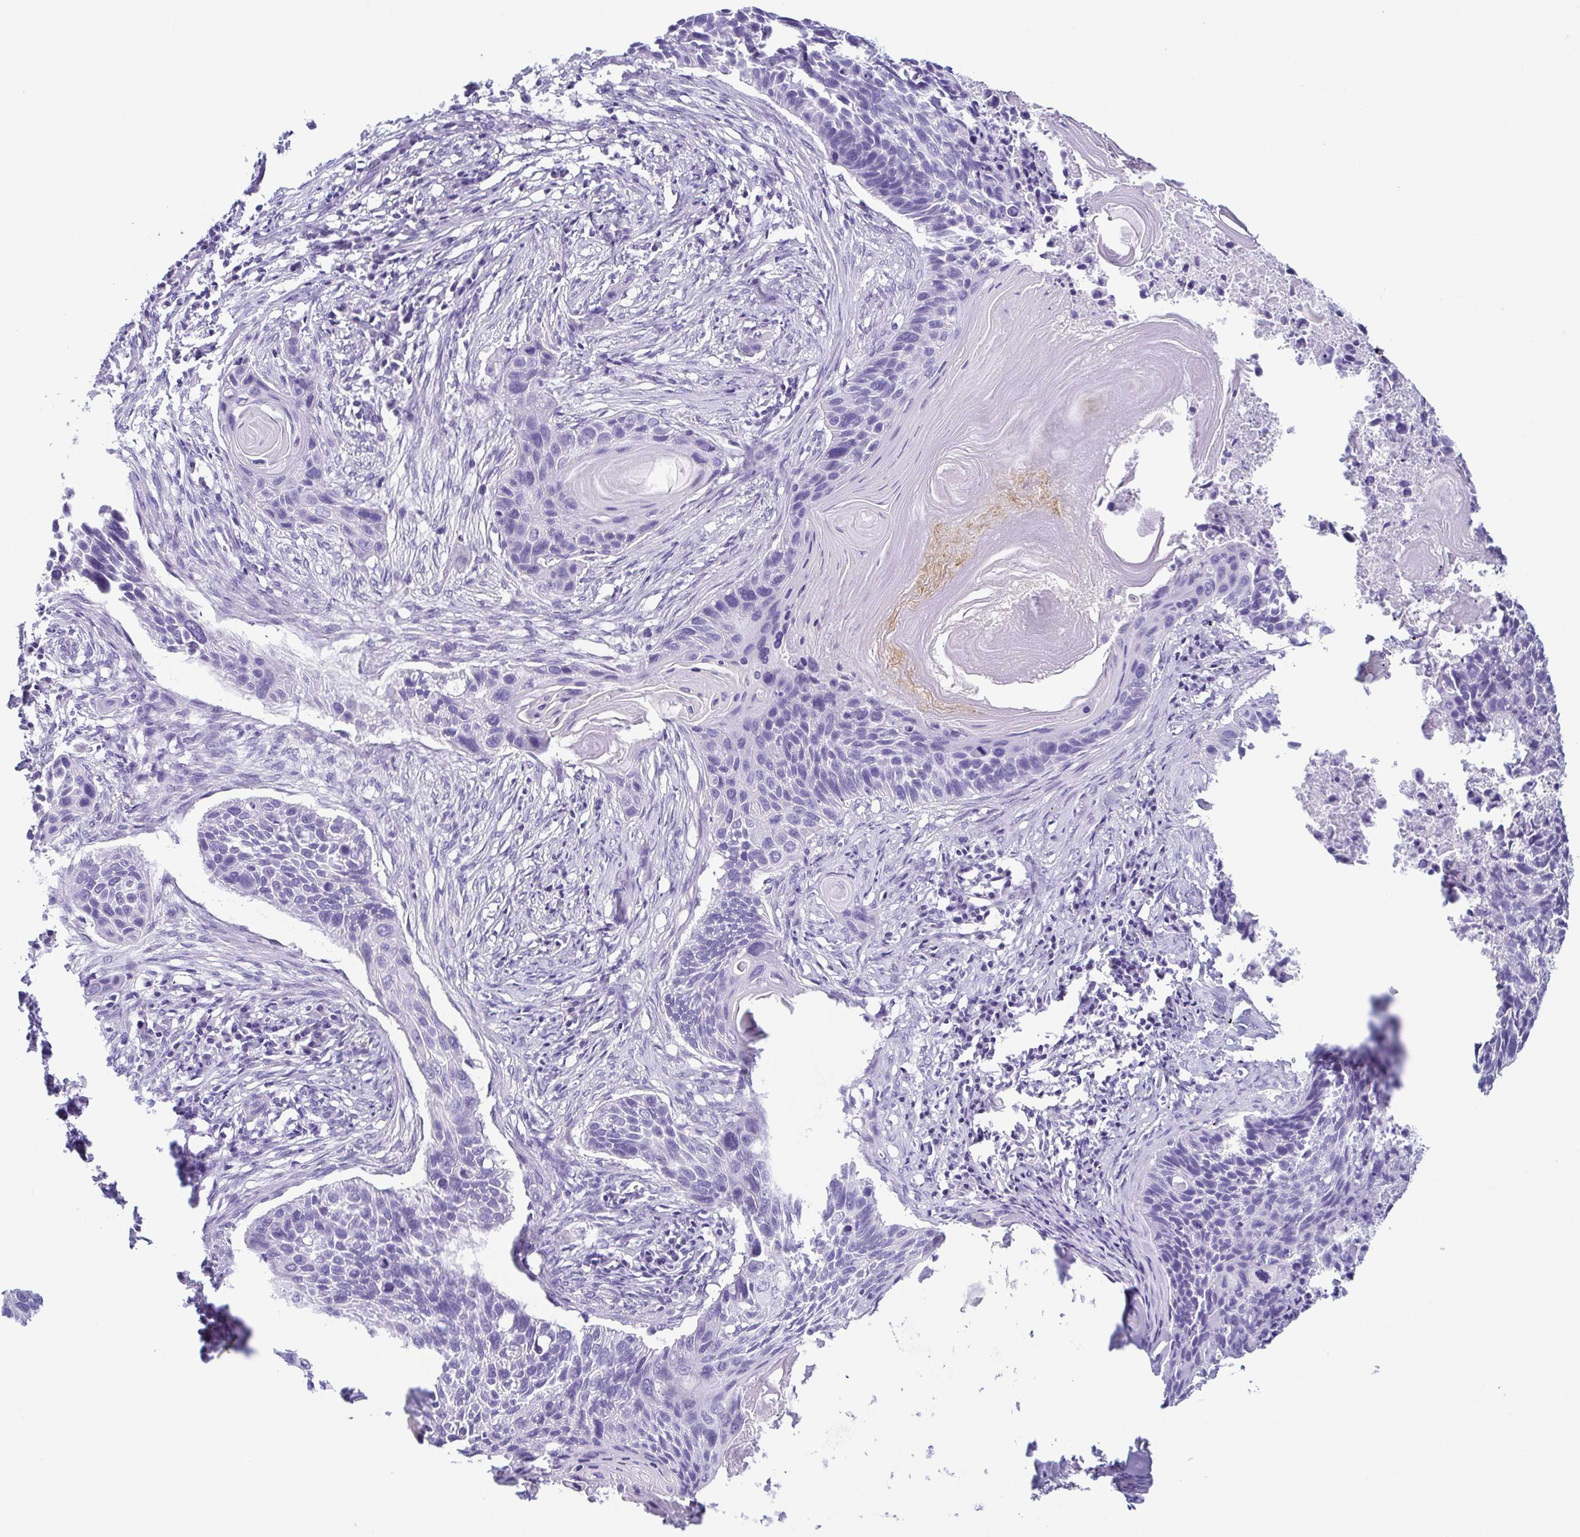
{"staining": {"intensity": "negative", "quantity": "none", "location": "none"}, "tissue": "lung cancer", "cell_type": "Tumor cells", "image_type": "cancer", "snomed": [{"axis": "morphology", "description": "Squamous cell carcinoma, NOS"}, {"axis": "topography", "description": "Lung"}], "caption": "An IHC image of lung squamous cell carcinoma is shown. There is no staining in tumor cells of lung squamous cell carcinoma. Brightfield microscopy of immunohistochemistry (IHC) stained with DAB (3,3'-diaminobenzidine) (brown) and hematoxylin (blue), captured at high magnification.", "gene": "AZU1", "patient": {"sex": "male", "age": 78}}